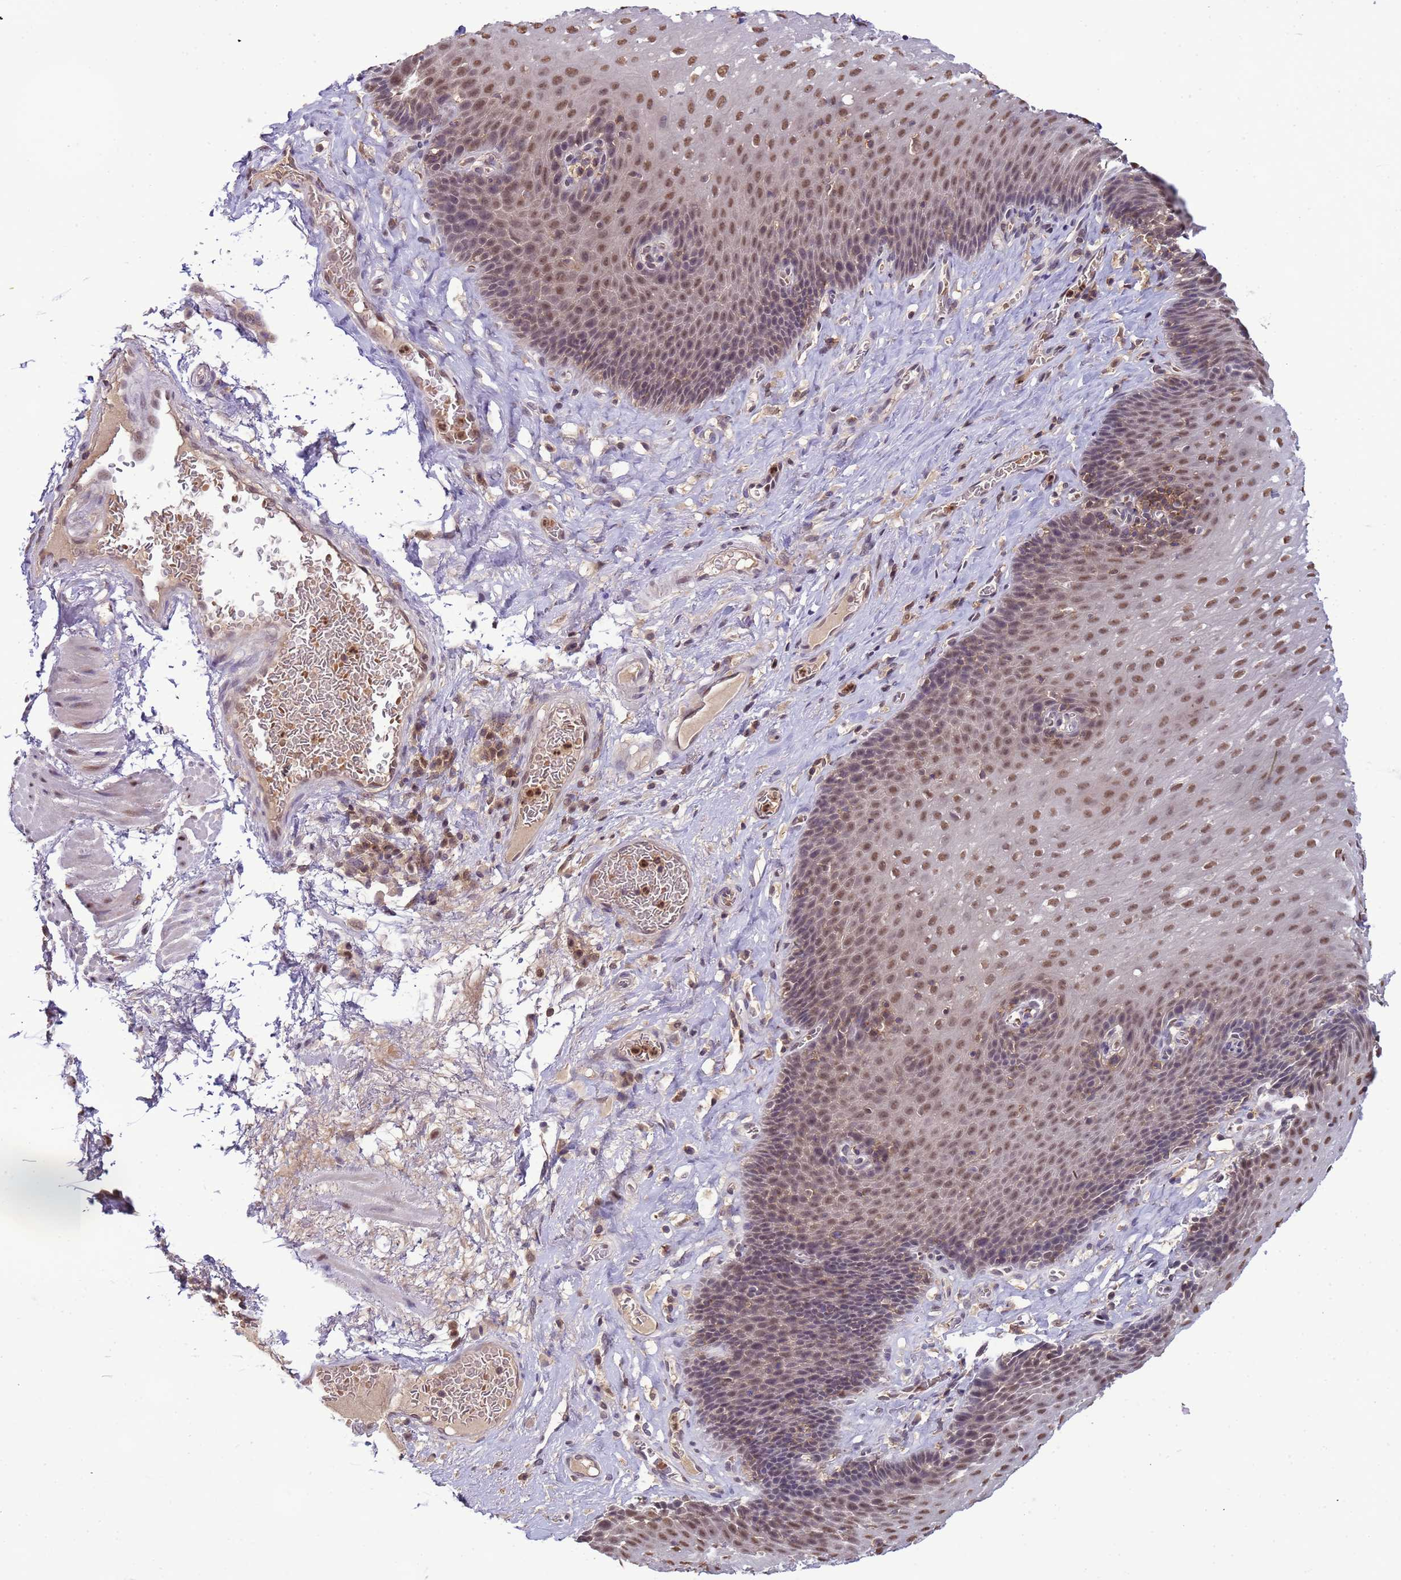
{"staining": {"intensity": "moderate", "quantity": "25%-75%", "location": "nuclear"}, "tissue": "esophagus", "cell_type": "Squamous epithelial cells", "image_type": "normal", "snomed": [{"axis": "morphology", "description": "Normal tissue, NOS"}, {"axis": "topography", "description": "Esophagus"}], "caption": "Immunohistochemical staining of unremarkable human esophagus reveals 25%-75% levels of moderate nuclear protein positivity in approximately 25%-75% of squamous epithelial cells.", "gene": "CD53", "patient": {"sex": "male", "age": 60}}